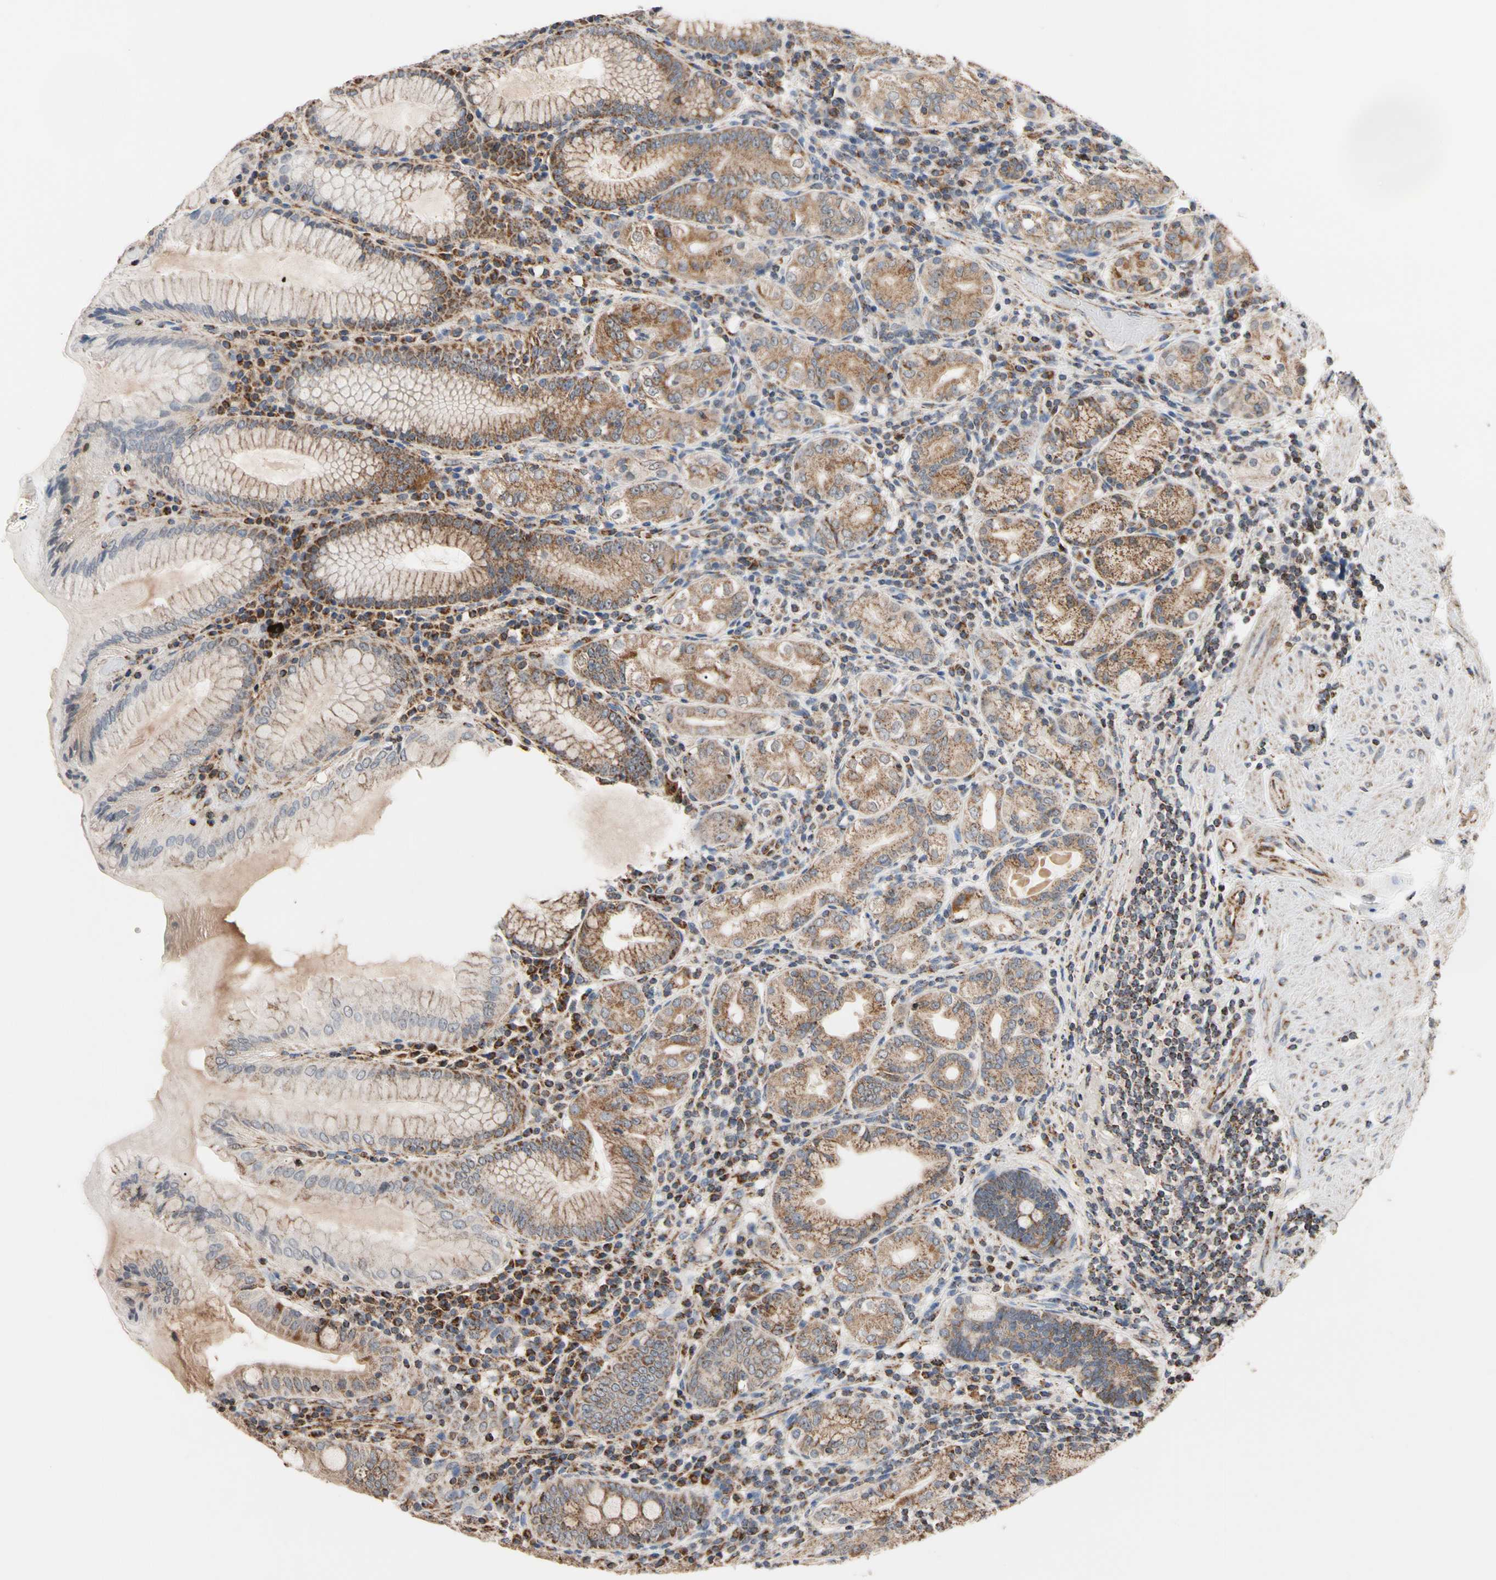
{"staining": {"intensity": "strong", "quantity": ">75%", "location": "cytoplasmic/membranous,nuclear"}, "tissue": "stomach", "cell_type": "Glandular cells", "image_type": "normal", "snomed": [{"axis": "morphology", "description": "Normal tissue, NOS"}, {"axis": "topography", "description": "Stomach, lower"}], "caption": "A histopathology image of human stomach stained for a protein demonstrates strong cytoplasmic/membranous,nuclear brown staining in glandular cells. (DAB (3,3'-diaminobenzidine) IHC with brightfield microscopy, high magnification).", "gene": "FAM110B", "patient": {"sex": "female", "age": 76}}